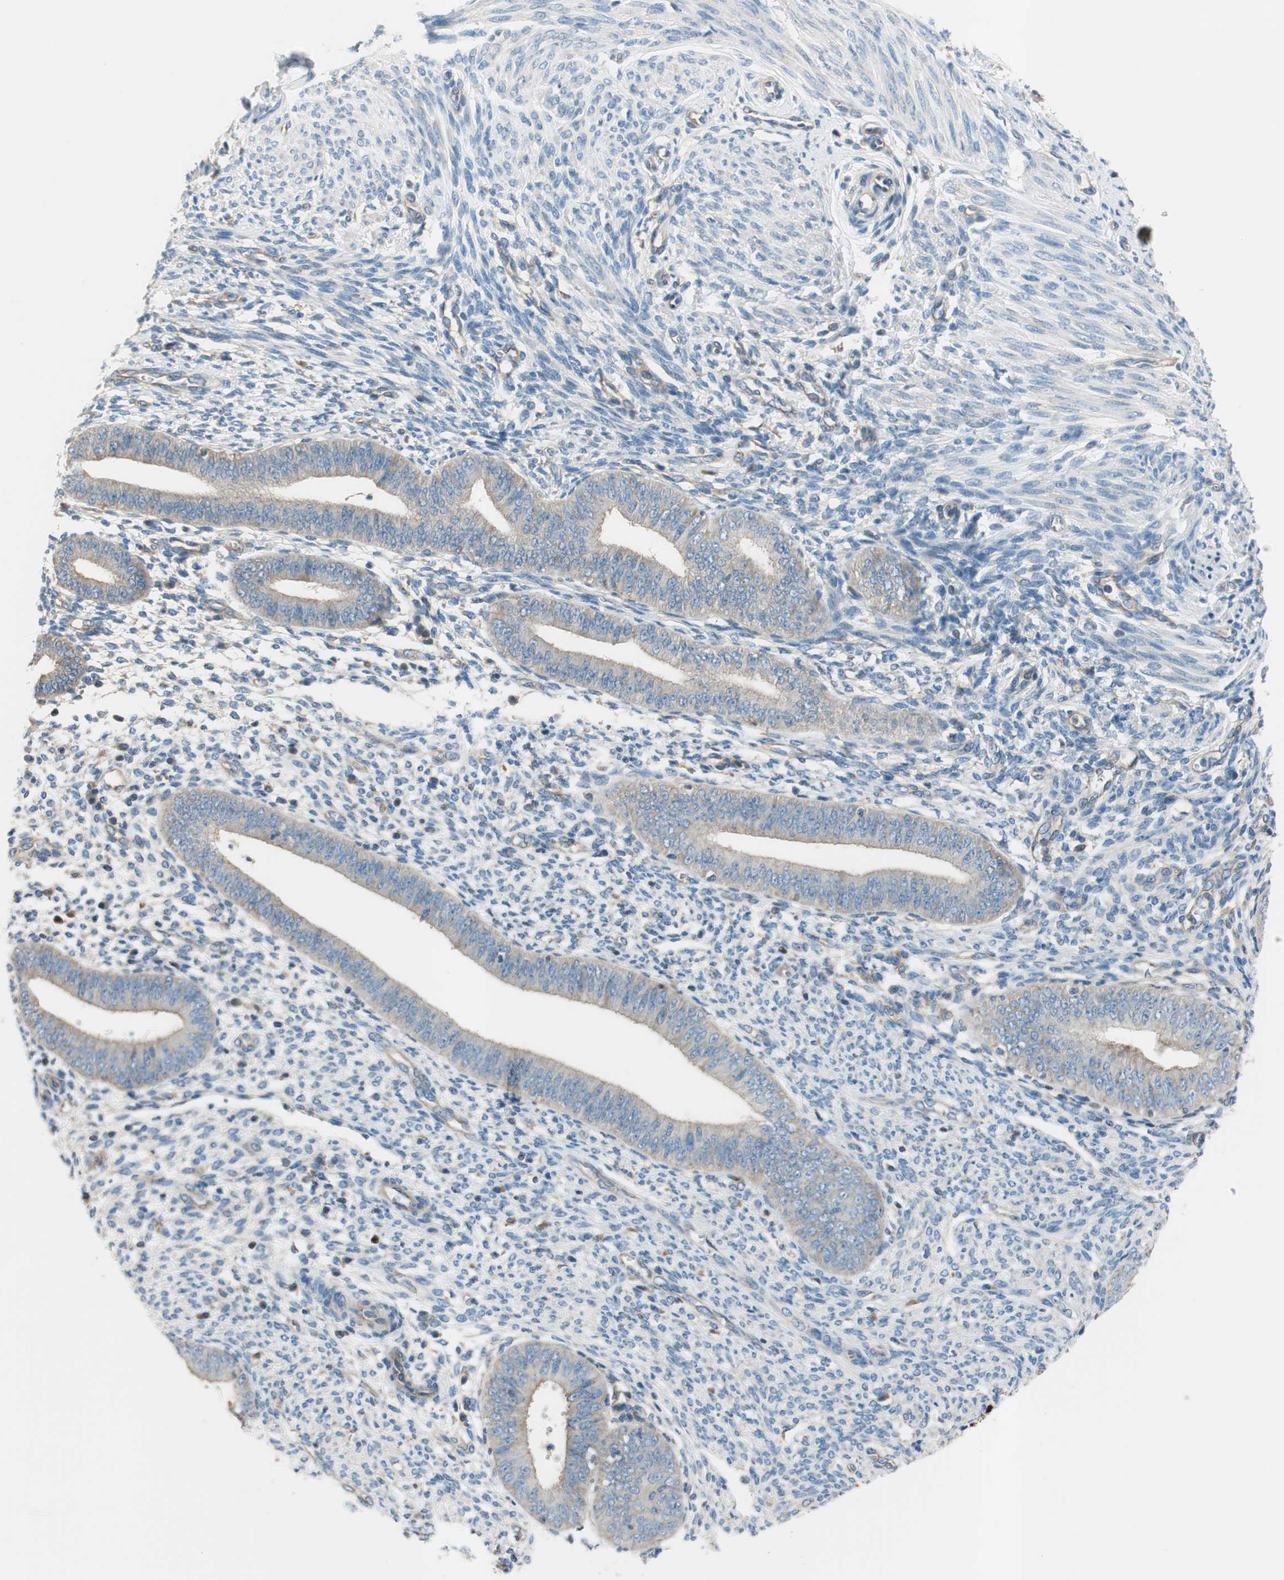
{"staining": {"intensity": "negative", "quantity": "none", "location": "none"}, "tissue": "endometrium", "cell_type": "Cells in endometrial stroma", "image_type": "normal", "snomed": [{"axis": "morphology", "description": "Normal tissue, NOS"}, {"axis": "topography", "description": "Endometrium"}], "caption": "This is an immunohistochemistry (IHC) micrograph of benign human endometrium. There is no staining in cells in endometrial stroma.", "gene": "CALML3", "patient": {"sex": "female", "age": 35}}